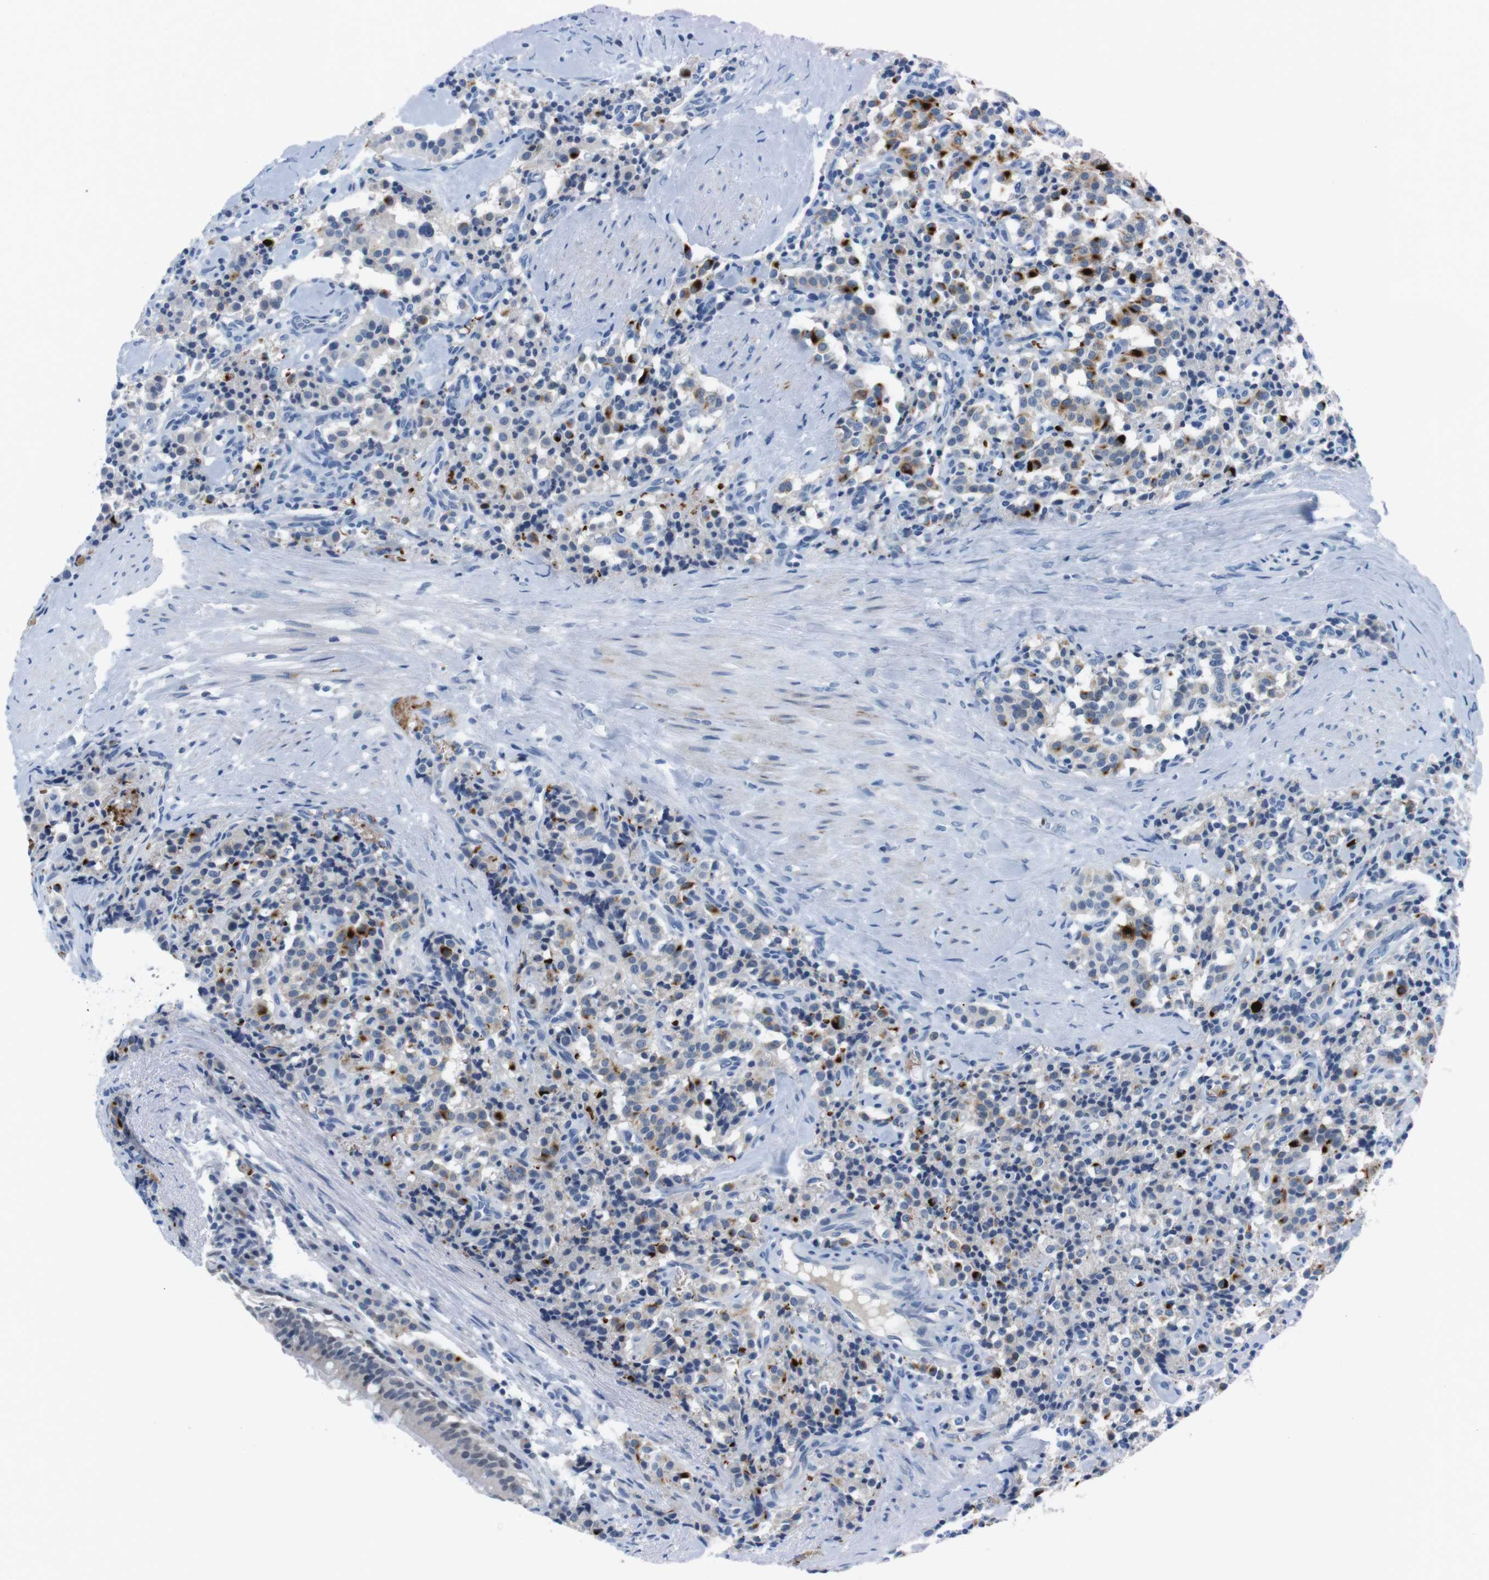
{"staining": {"intensity": "strong", "quantity": "<25%", "location": "cytoplasmic/membranous,nuclear"}, "tissue": "carcinoid", "cell_type": "Tumor cells", "image_type": "cancer", "snomed": [{"axis": "morphology", "description": "Carcinoid, malignant, NOS"}, {"axis": "topography", "description": "Lung"}], "caption": "Strong cytoplasmic/membranous and nuclear staining is seen in approximately <25% of tumor cells in carcinoid.", "gene": "TFAP2C", "patient": {"sex": "male", "age": 30}}